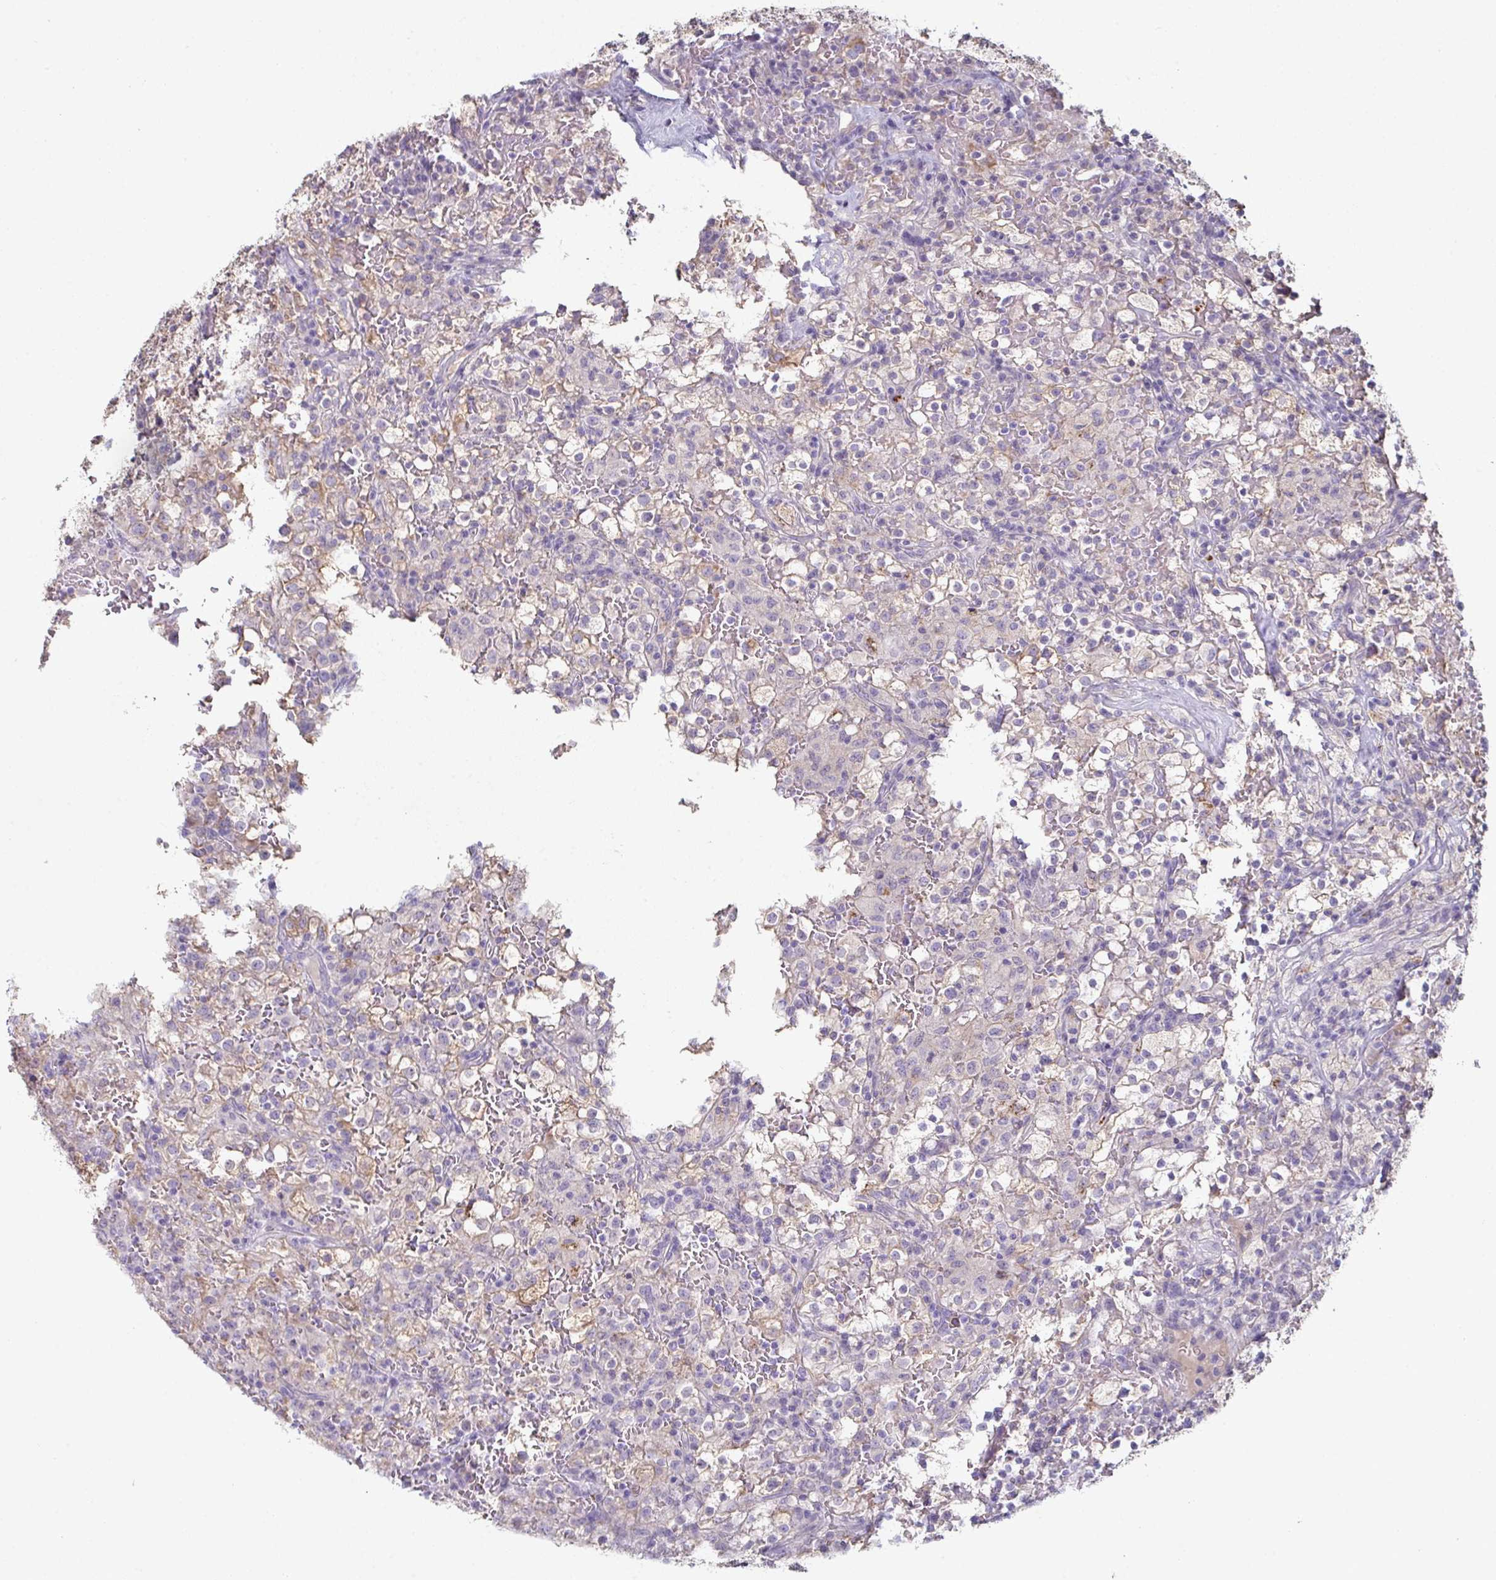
{"staining": {"intensity": "negative", "quantity": "none", "location": "none"}, "tissue": "renal cancer", "cell_type": "Tumor cells", "image_type": "cancer", "snomed": [{"axis": "morphology", "description": "Adenocarcinoma, NOS"}, {"axis": "topography", "description": "Kidney"}], "caption": "A histopathology image of human renal adenocarcinoma is negative for staining in tumor cells.", "gene": "ADAM21", "patient": {"sex": "female", "age": 74}}